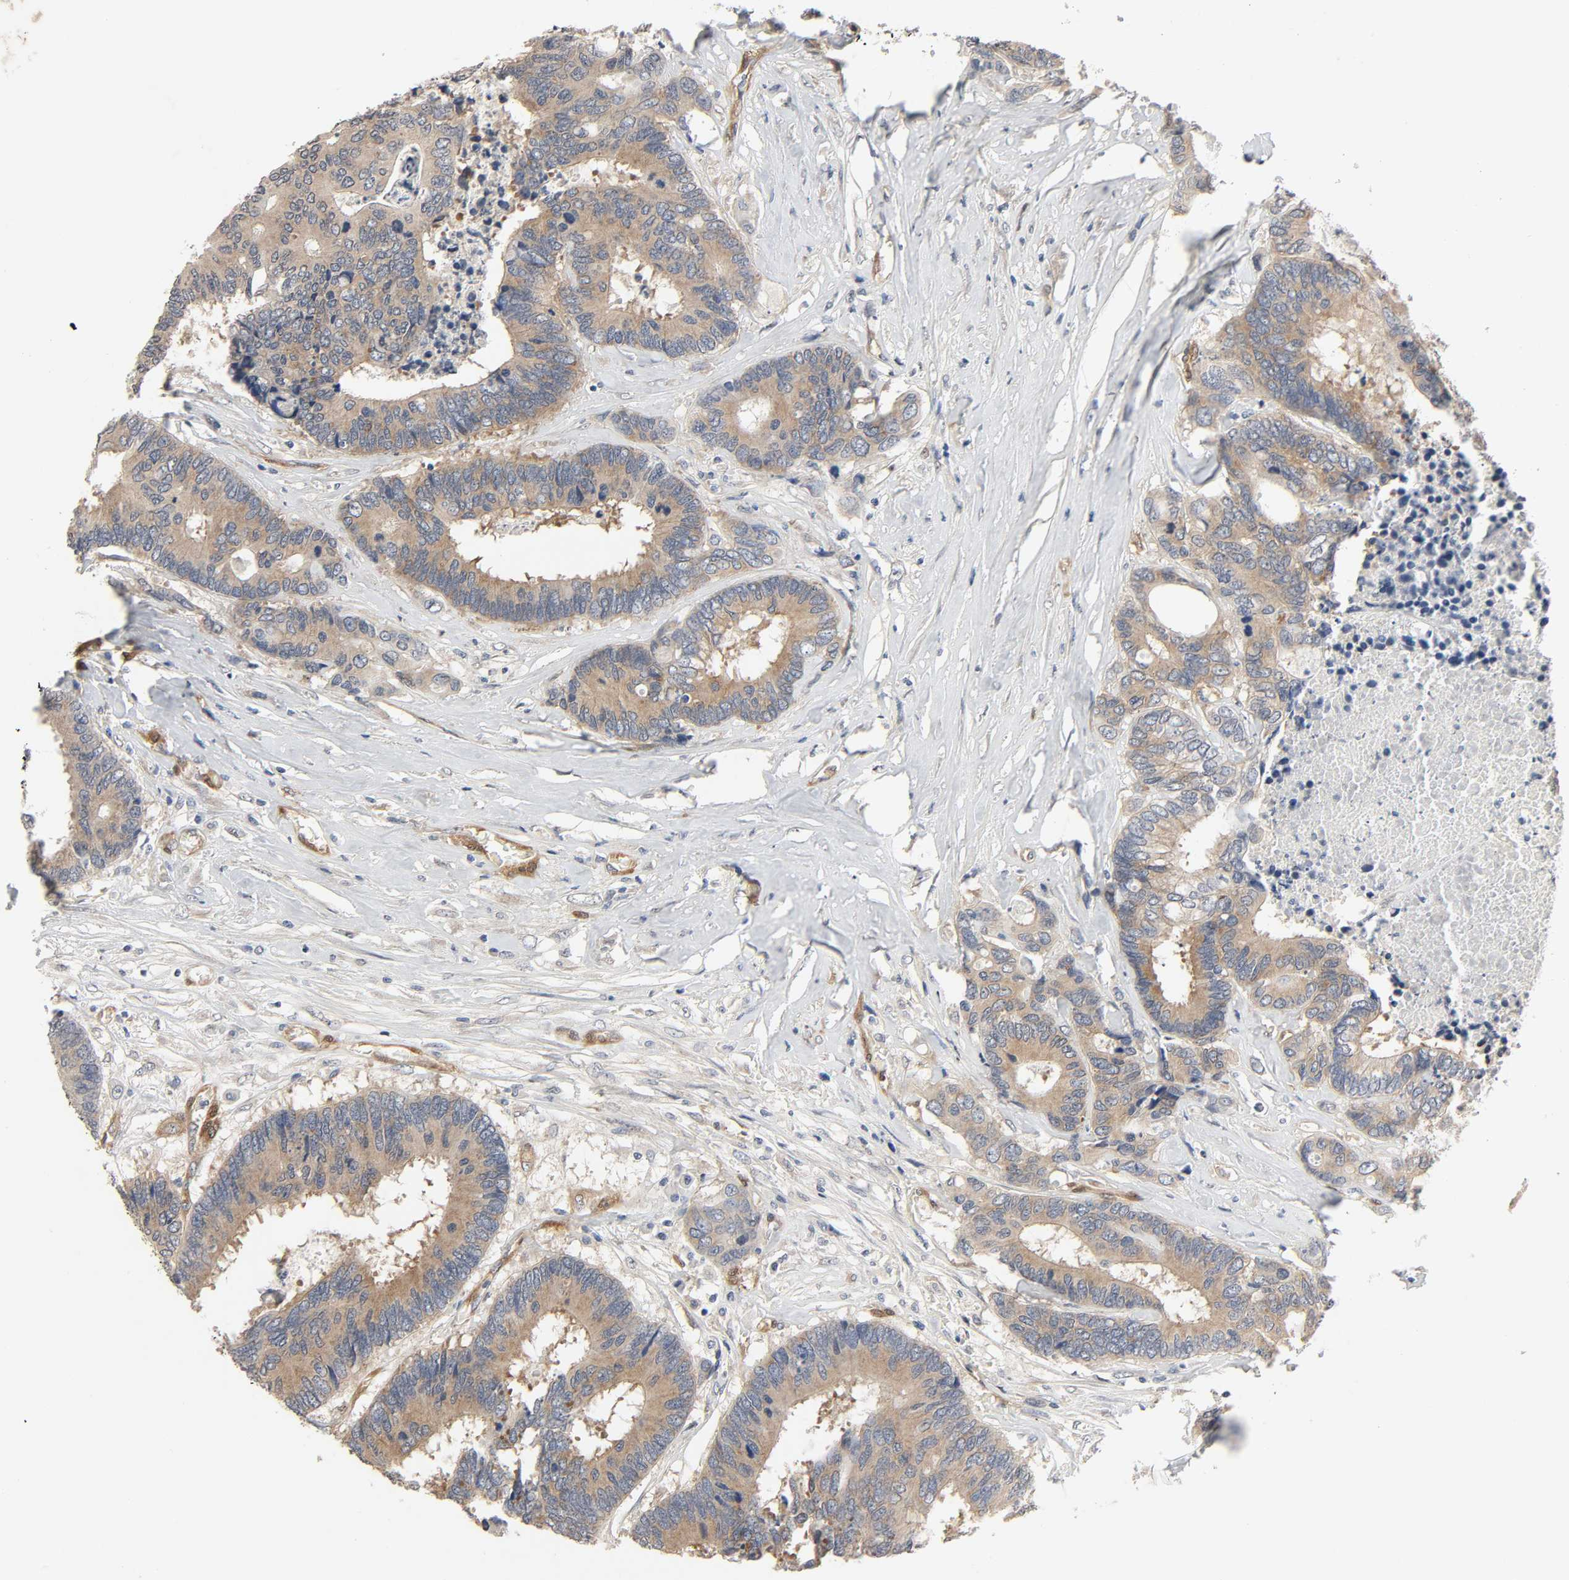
{"staining": {"intensity": "weak", "quantity": ">75%", "location": "cytoplasmic/membranous"}, "tissue": "colorectal cancer", "cell_type": "Tumor cells", "image_type": "cancer", "snomed": [{"axis": "morphology", "description": "Adenocarcinoma, NOS"}, {"axis": "topography", "description": "Rectum"}], "caption": "Colorectal cancer (adenocarcinoma) stained with IHC displays weak cytoplasmic/membranous staining in approximately >75% of tumor cells.", "gene": "PTK2", "patient": {"sex": "male", "age": 55}}